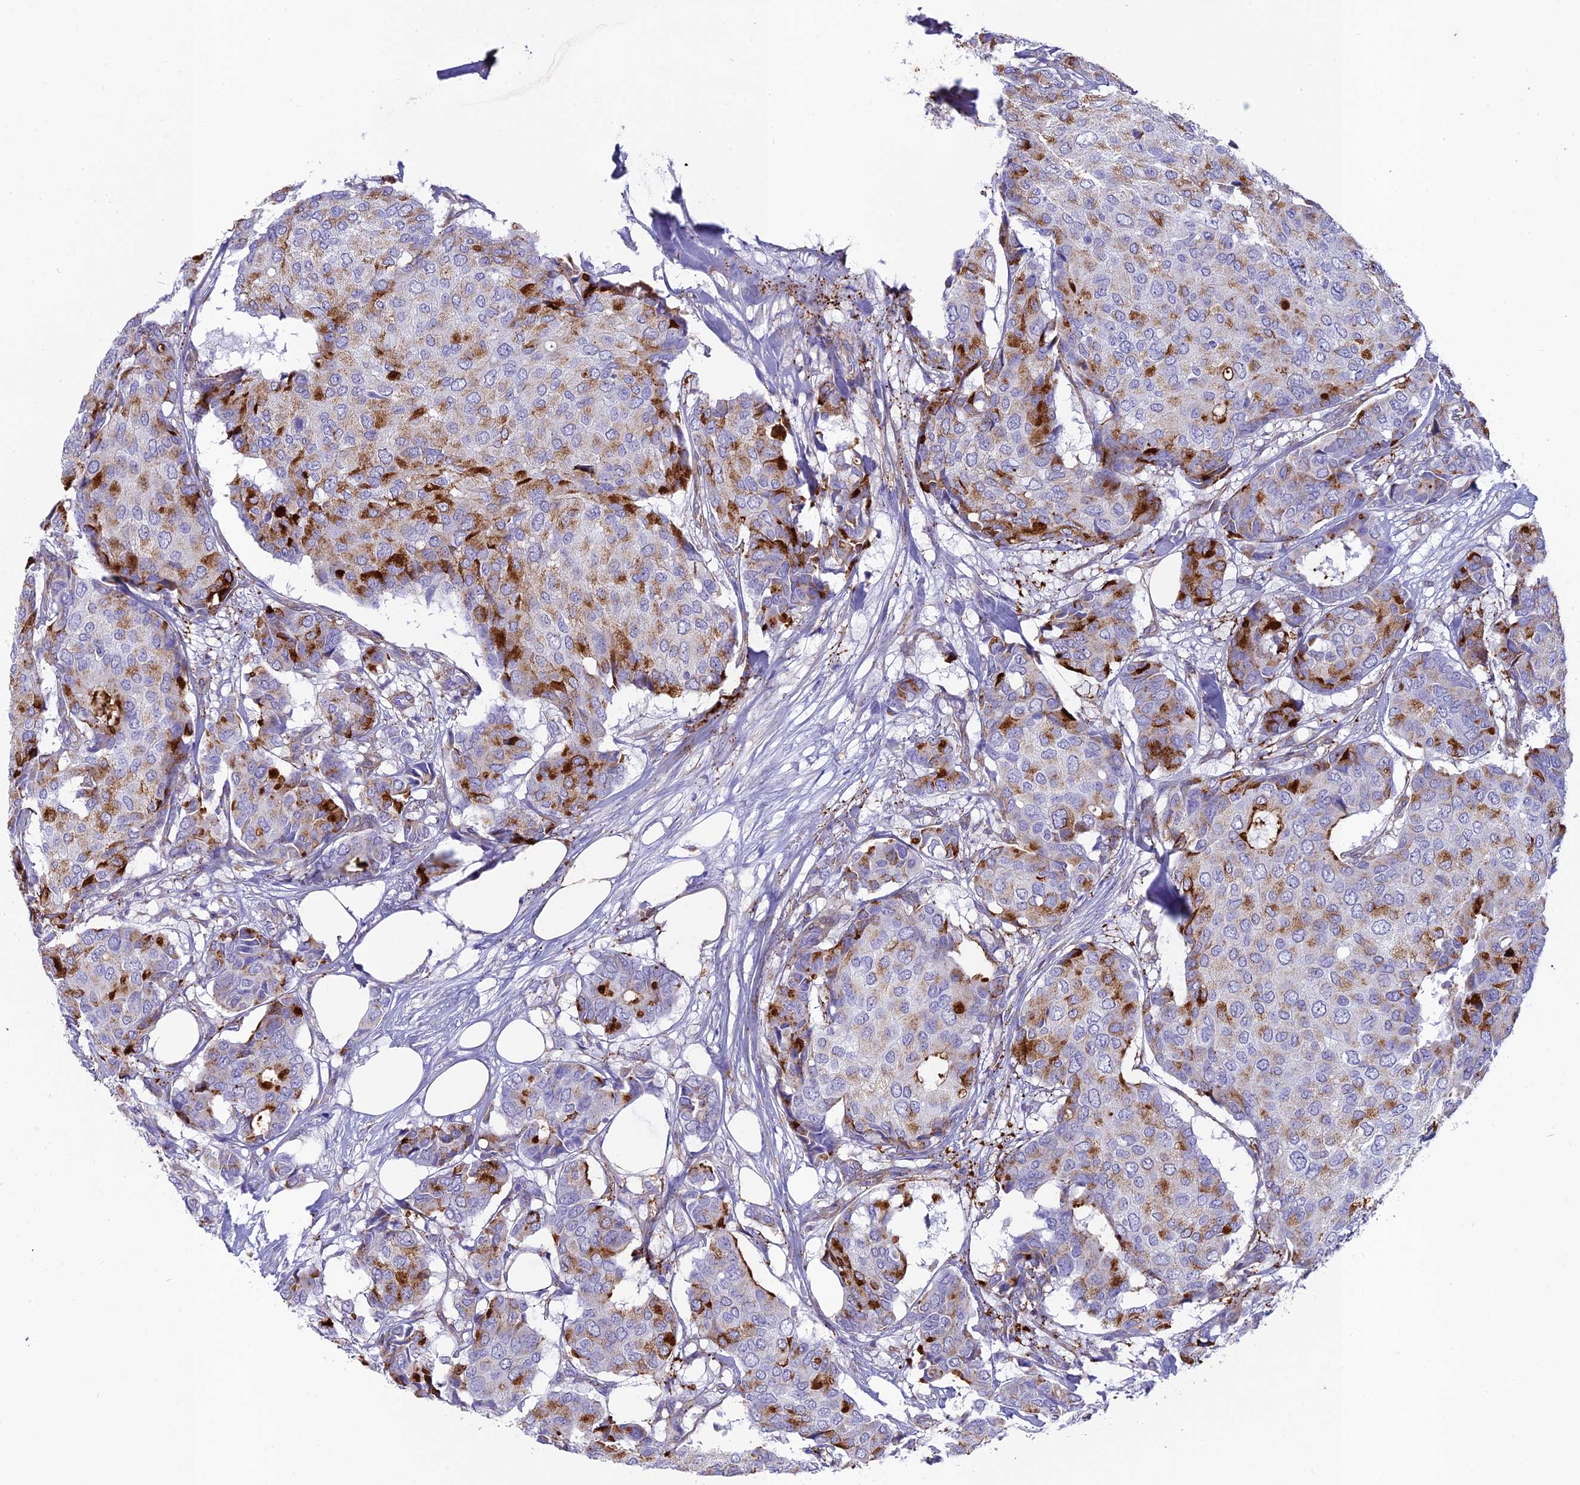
{"staining": {"intensity": "strong", "quantity": "<25%", "location": "cytoplasmic/membranous"}, "tissue": "breast cancer", "cell_type": "Tumor cells", "image_type": "cancer", "snomed": [{"axis": "morphology", "description": "Duct carcinoma"}, {"axis": "topography", "description": "Breast"}], "caption": "An image showing strong cytoplasmic/membranous positivity in approximately <25% of tumor cells in breast cancer, as visualized by brown immunohistochemical staining.", "gene": "TNS1", "patient": {"sex": "female", "age": 75}}